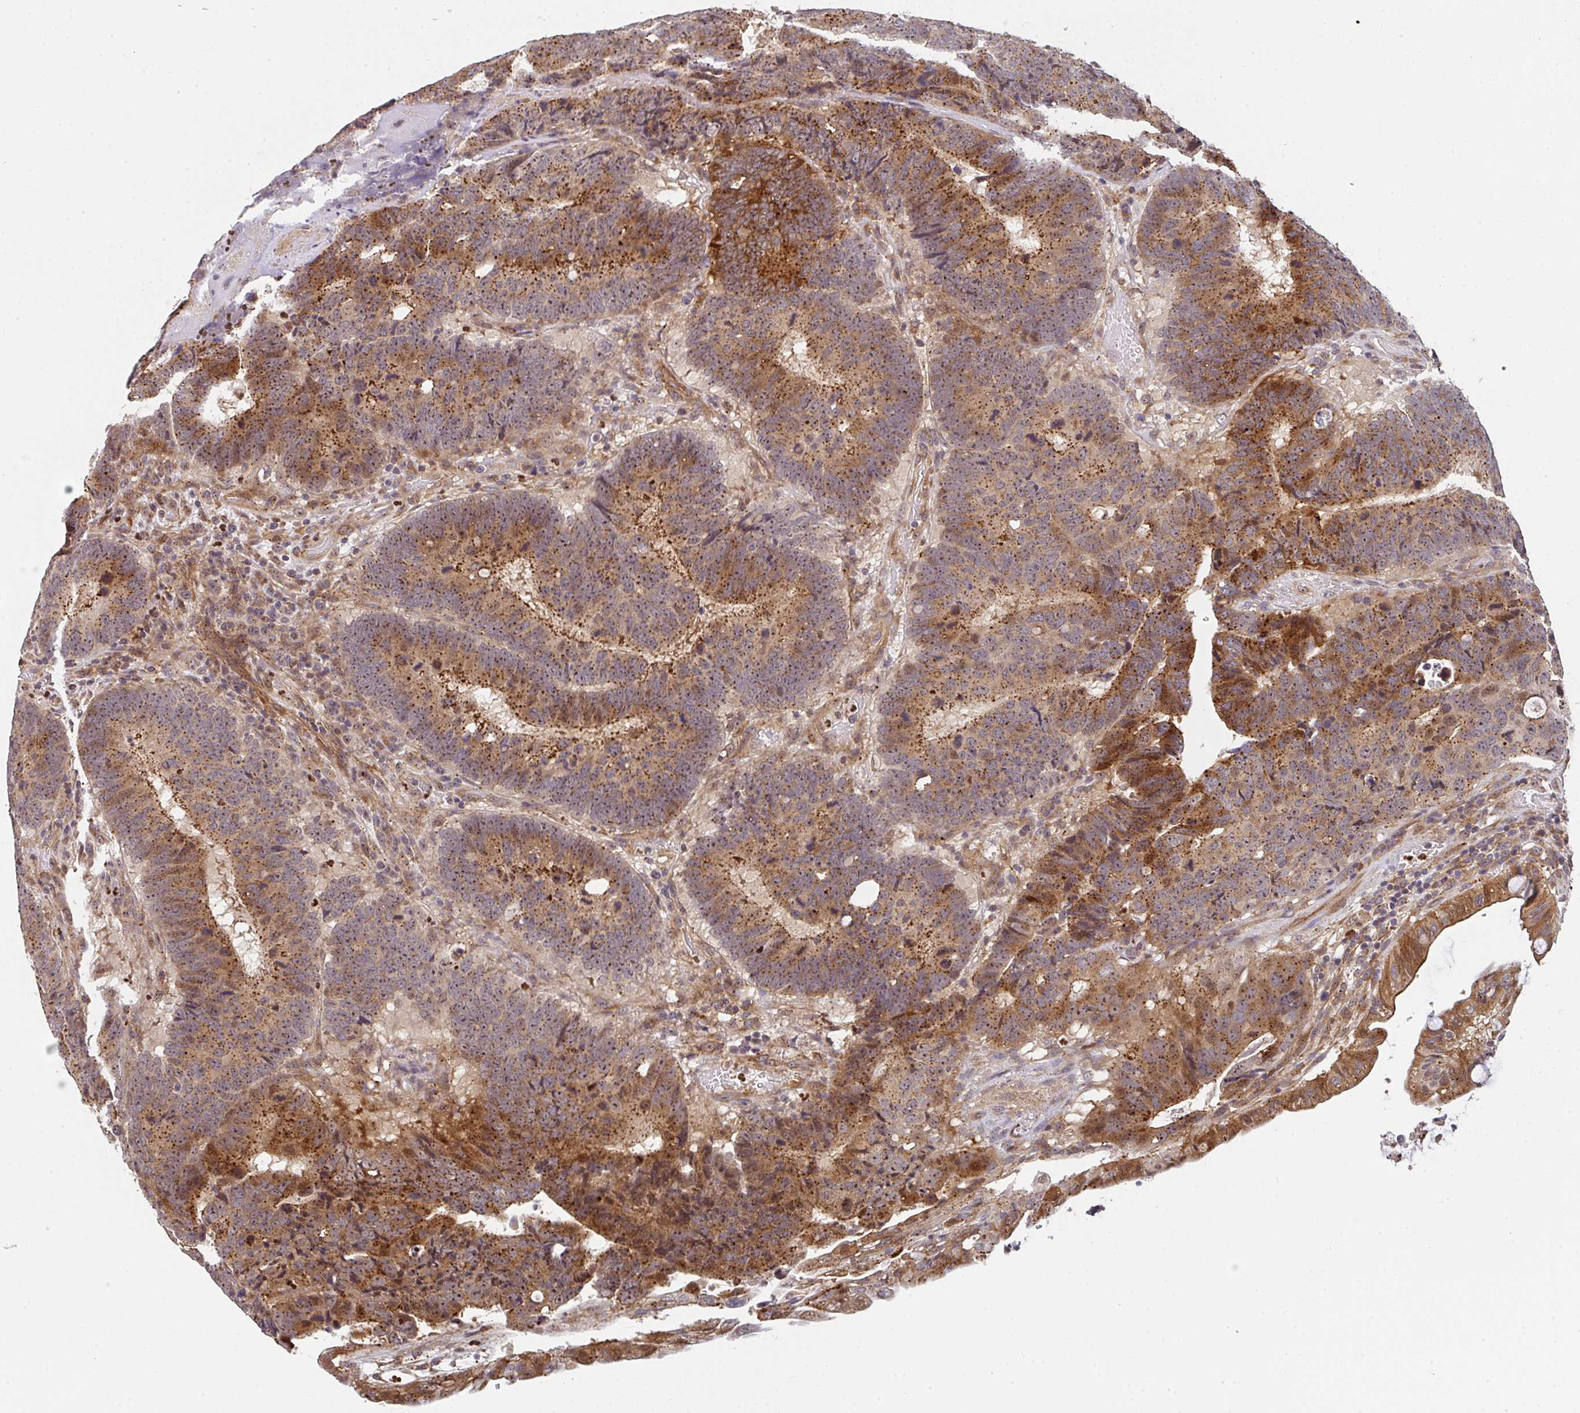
{"staining": {"intensity": "moderate", "quantity": ">75%", "location": "cytoplasmic/membranous,nuclear"}, "tissue": "colorectal cancer", "cell_type": "Tumor cells", "image_type": "cancer", "snomed": [{"axis": "morphology", "description": "Adenocarcinoma, NOS"}, {"axis": "topography", "description": "Colon"}], "caption": "Colorectal adenocarcinoma stained for a protein (brown) shows moderate cytoplasmic/membranous and nuclear positive expression in approximately >75% of tumor cells.", "gene": "SIMC1", "patient": {"sex": "male", "age": 62}}